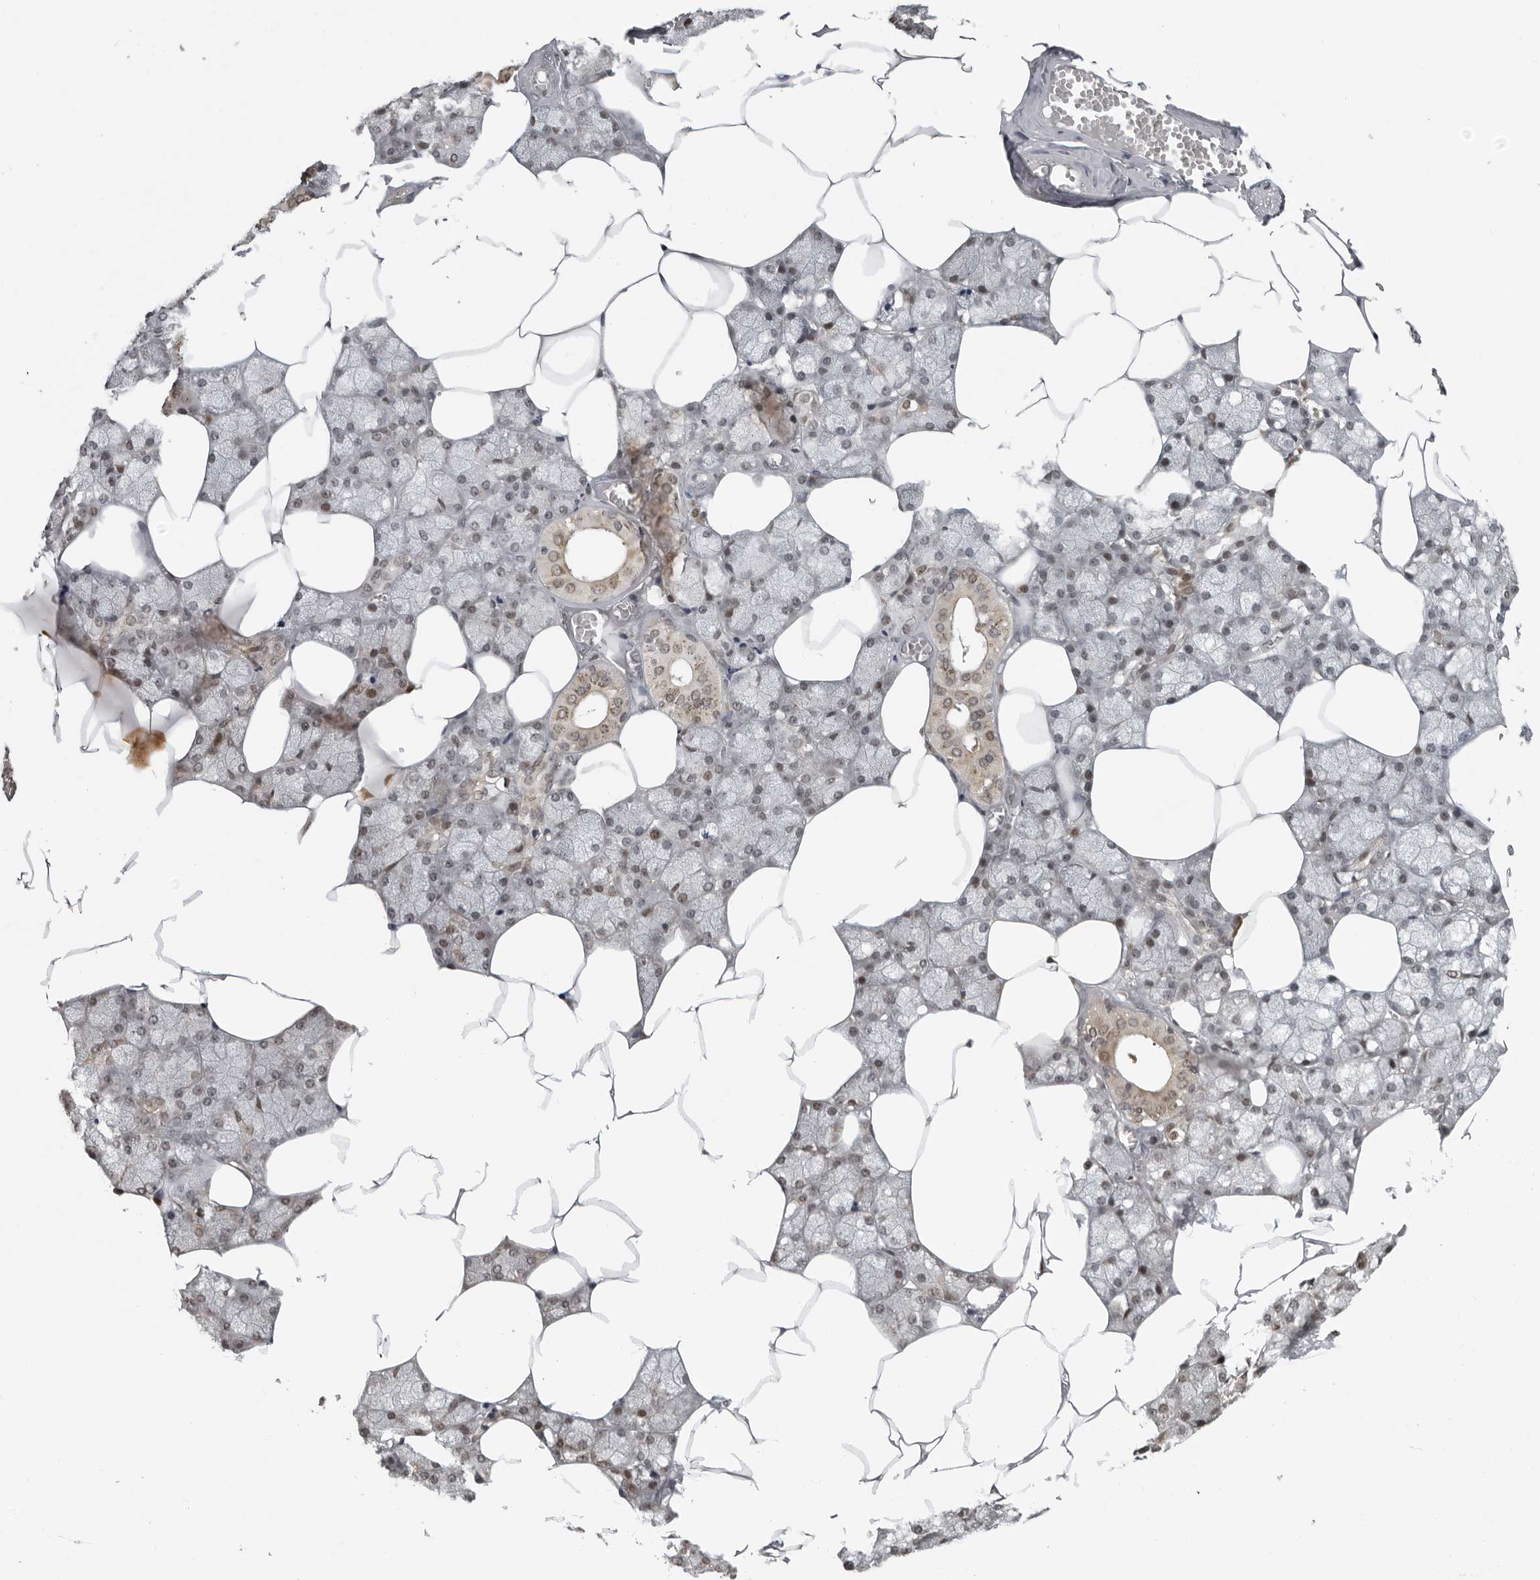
{"staining": {"intensity": "moderate", "quantity": "<25%", "location": "cytoplasmic/membranous,nuclear"}, "tissue": "salivary gland", "cell_type": "Glandular cells", "image_type": "normal", "snomed": [{"axis": "morphology", "description": "Normal tissue, NOS"}, {"axis": "topography", "description": "Salivary gland"}], "caption": "Salivary gland stained with DAB immunohistochemistry (IHC) reveals low levels of moderate cytoplasmic/membranous,nuclear positivity in about <25% of glandular cells.", "gene": "MAF", "patient": {"sex": "male", "age": 62}}